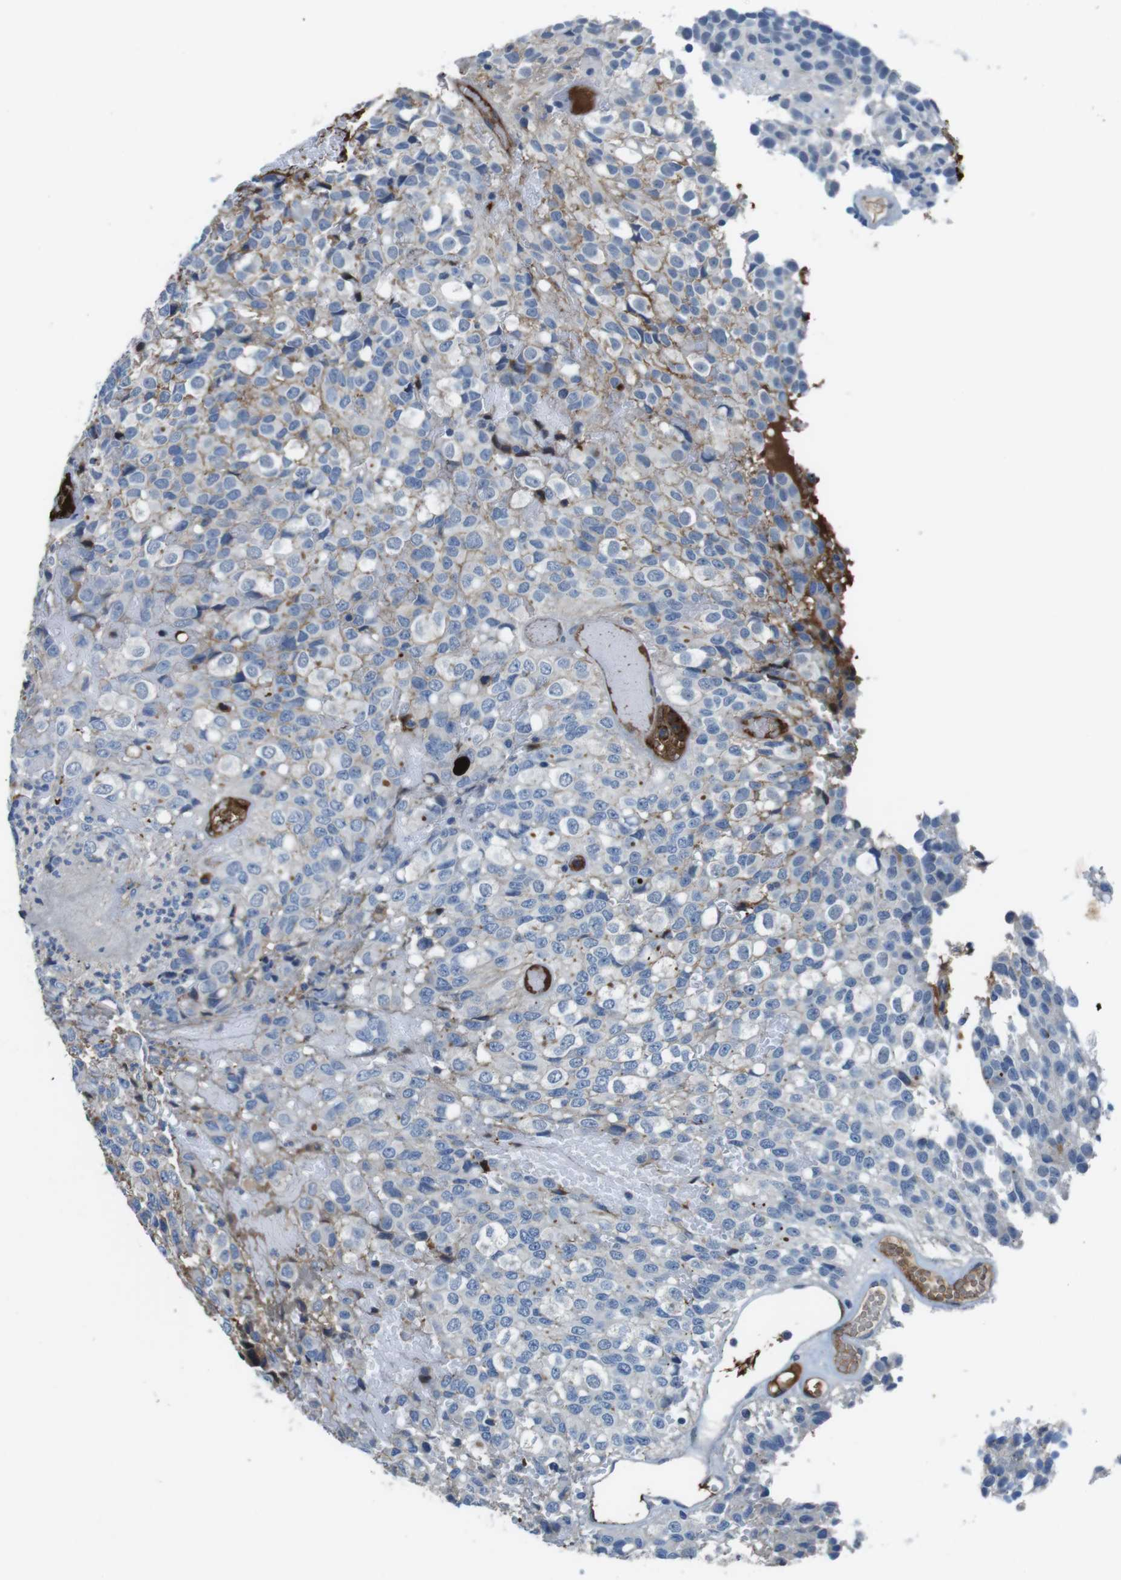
{"staining": {"intensity": "negative", "quantity": "none", "location": "none"}, "tissue": "glioma", "cell_type": "Tumor cells", "image_type": "cancer", "snomed": [{"axis": "morphology", "description": "Glioma, malignant, High grade"}, {"axis": "topography", "description": "Brain"}], "caption": "An IHC micrograph of glioma is shown. There is no staining in tumor cells of glioma.", "gene": "TMPRSS15", "patient": {"sex": "male", "age": 32}}